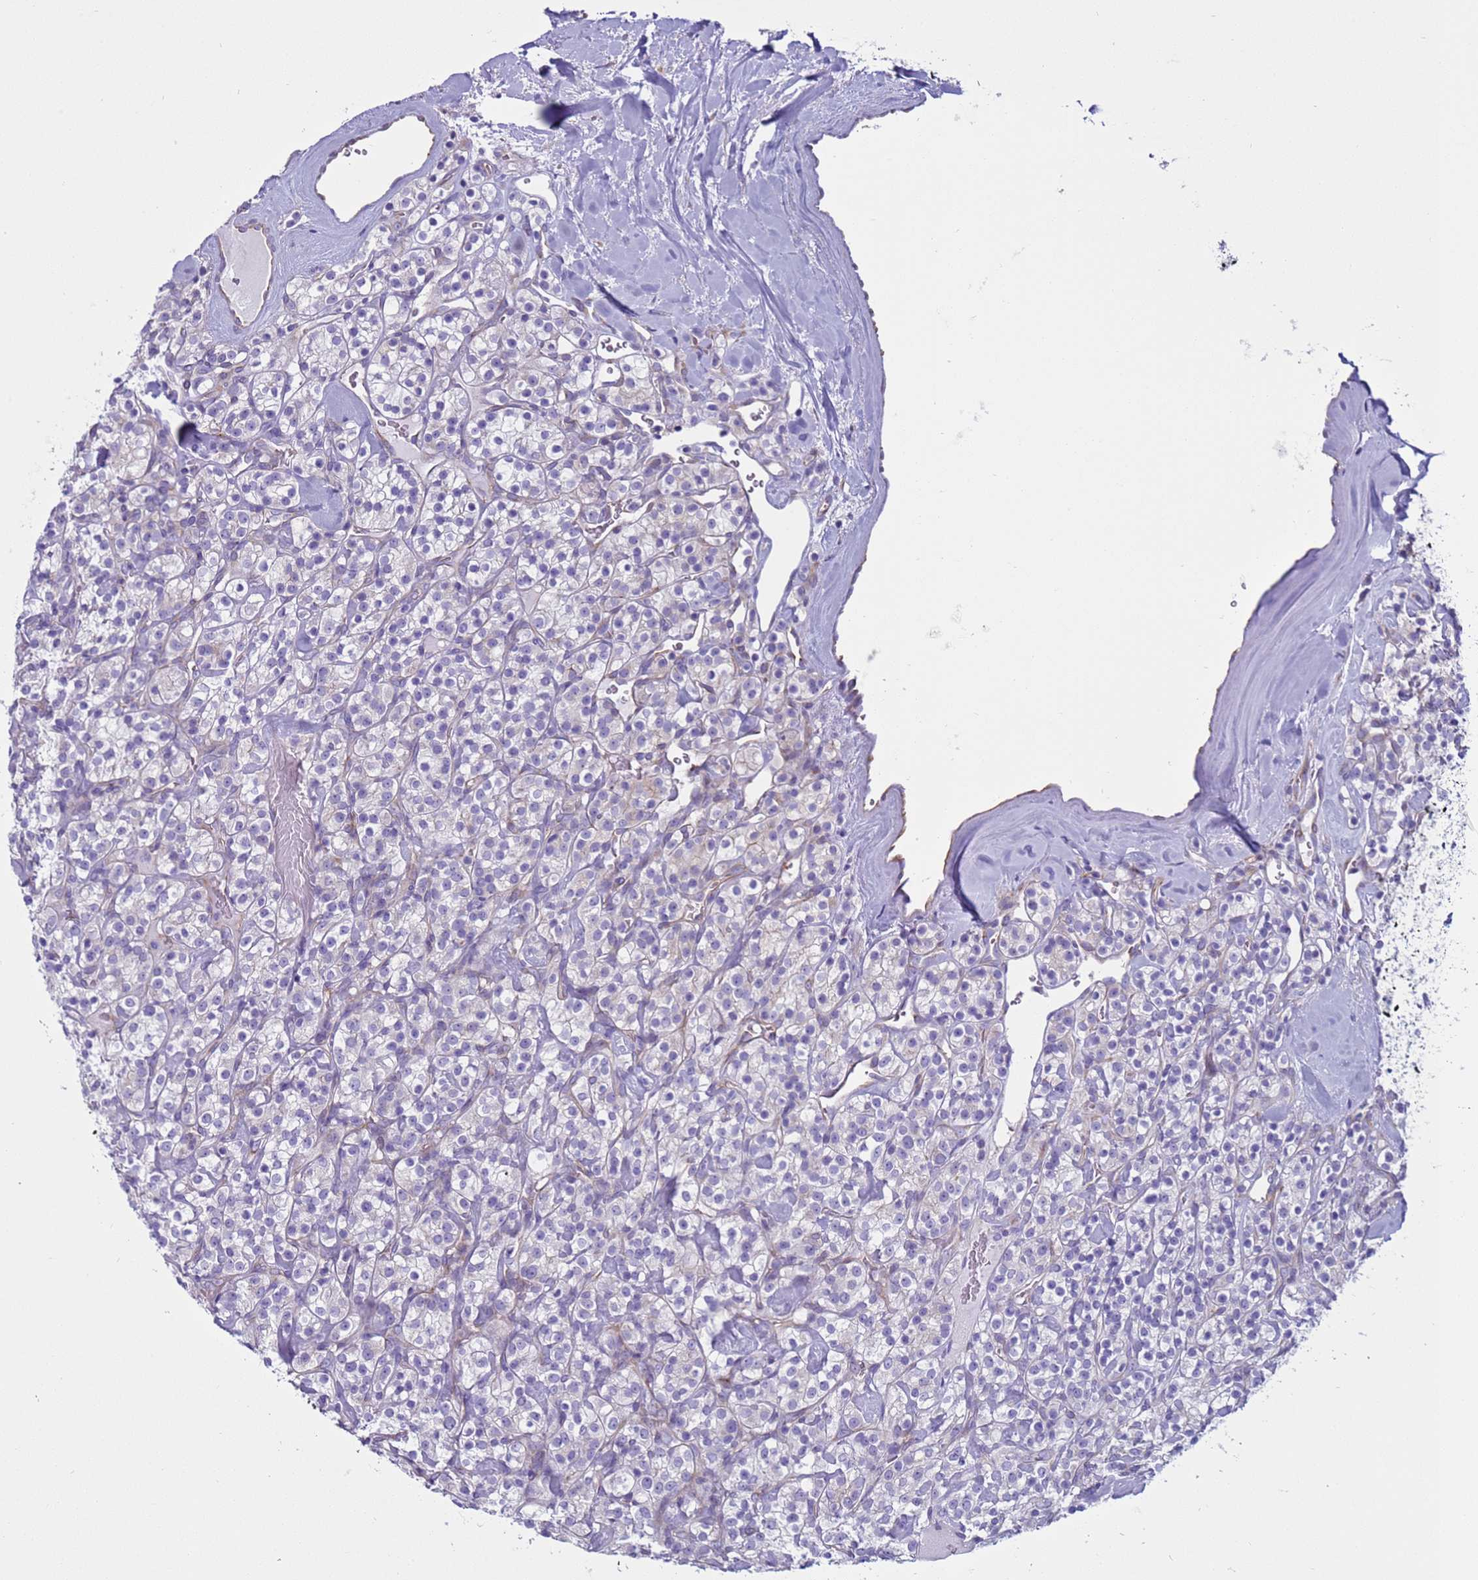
{"staining": {"intensity": "negative", "quantity": "none", "location": "none"}, "tissue": "renal cancer", "cell_type": "Tumor cells", "image_type": "cancer", "snomed": [{"axis": "morphology", "description": "Adenocarcinoma, NOS"}, {"axis": "topography", "description": "Kidney"}], "caption": "Image shows no protein positivity in tumor cells of renal cancer tissue.", "gene": "CST4", "patient": {"sex": "male", "age": 77}}